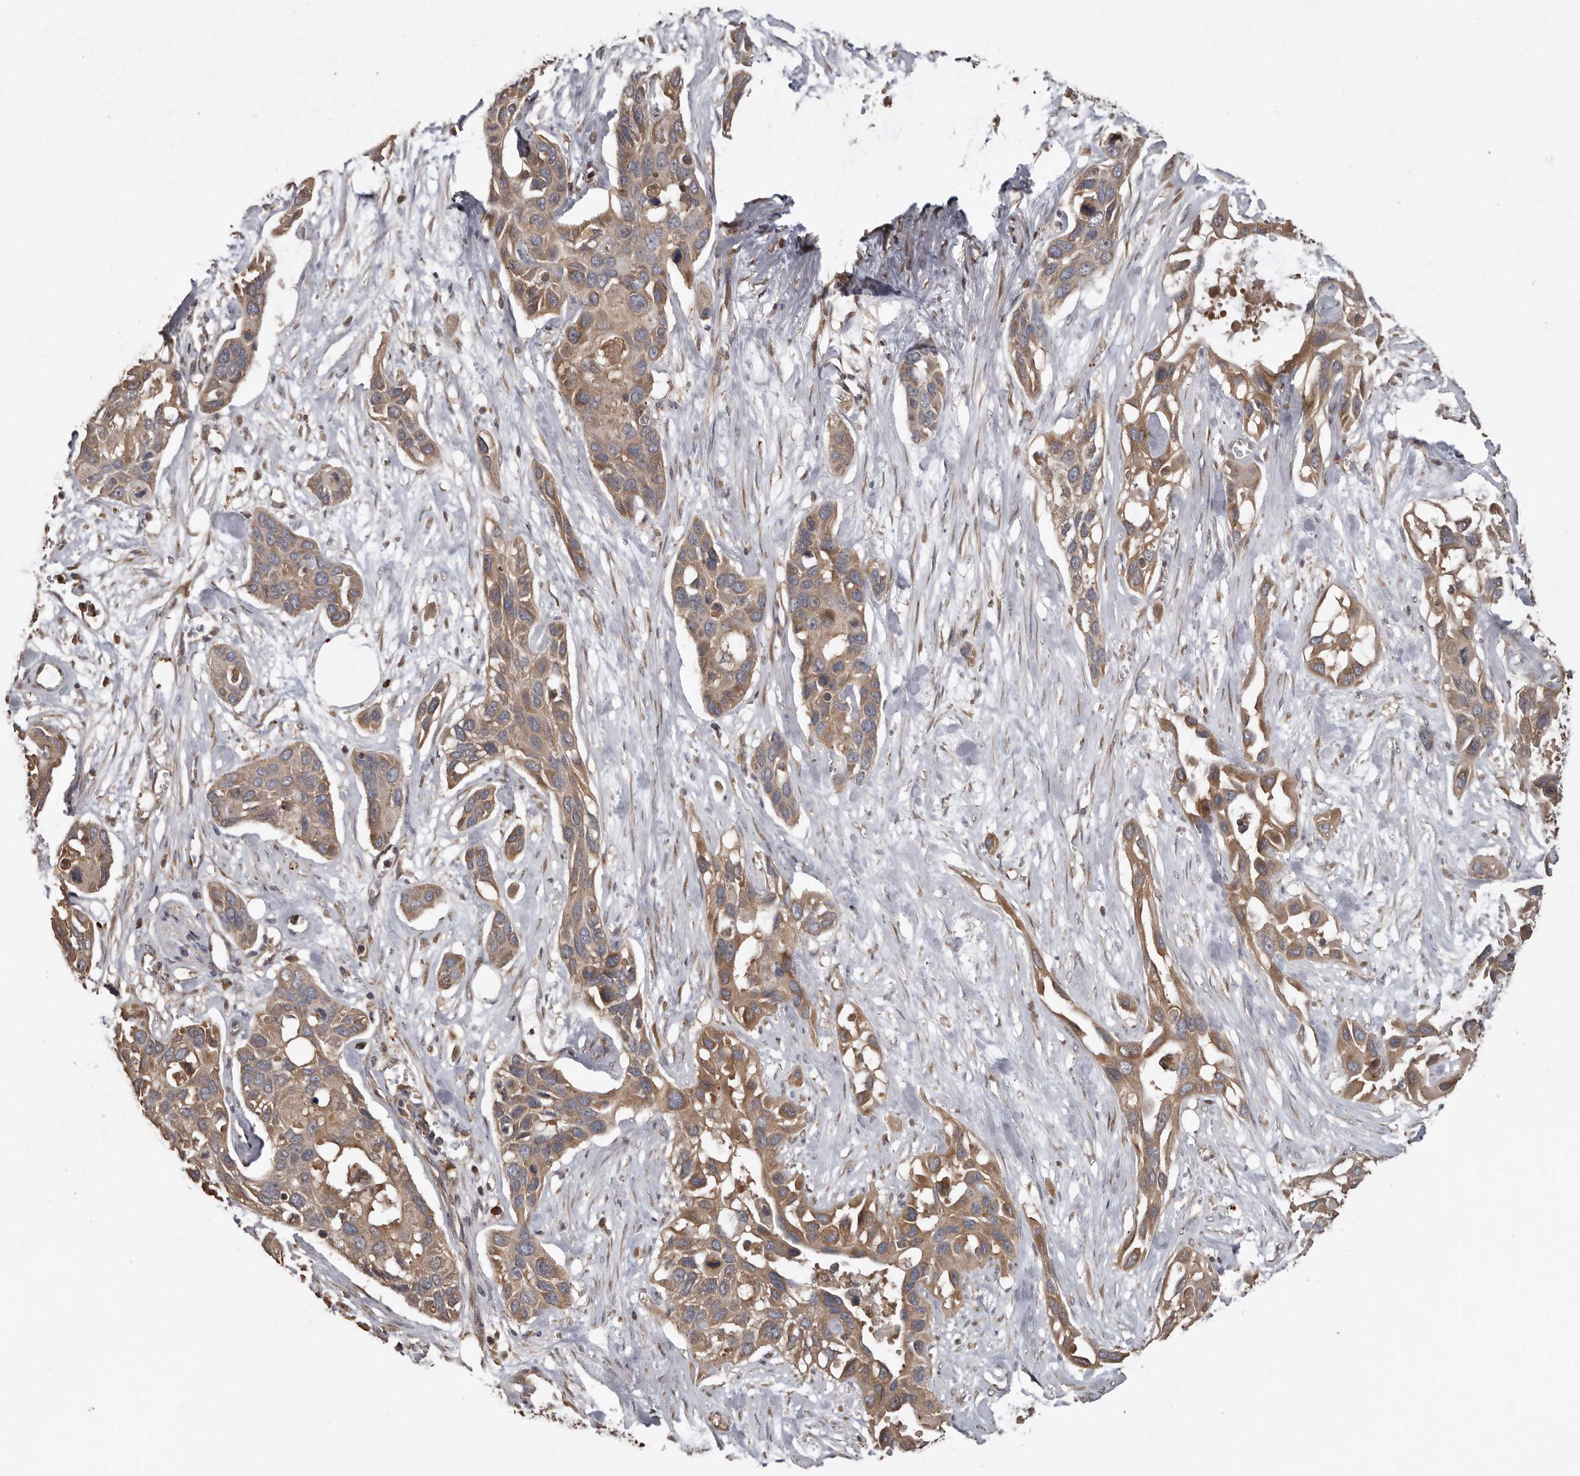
{"staining": {"intensity": "moderate", "quantity": ">75%", "location": "cytoplasmic/membranous"}, "tissue": "pancreatic cancer", "cell_type": "Tumor cells", "image_type": "cancer", "snomed": [{"axis": "morphology", "description": "Adenocarcinoma, NOS"}, {"axis": "topography", "description": "Pancreas"}], "caption": "Tumor cells show medium levels of moderate cytoplasmic/membranous expression in approximately >75% of cells in pancreatic adenocarcinoma.", "gene": "FLCN", "patient": {"sex": "female", "age": 60}}